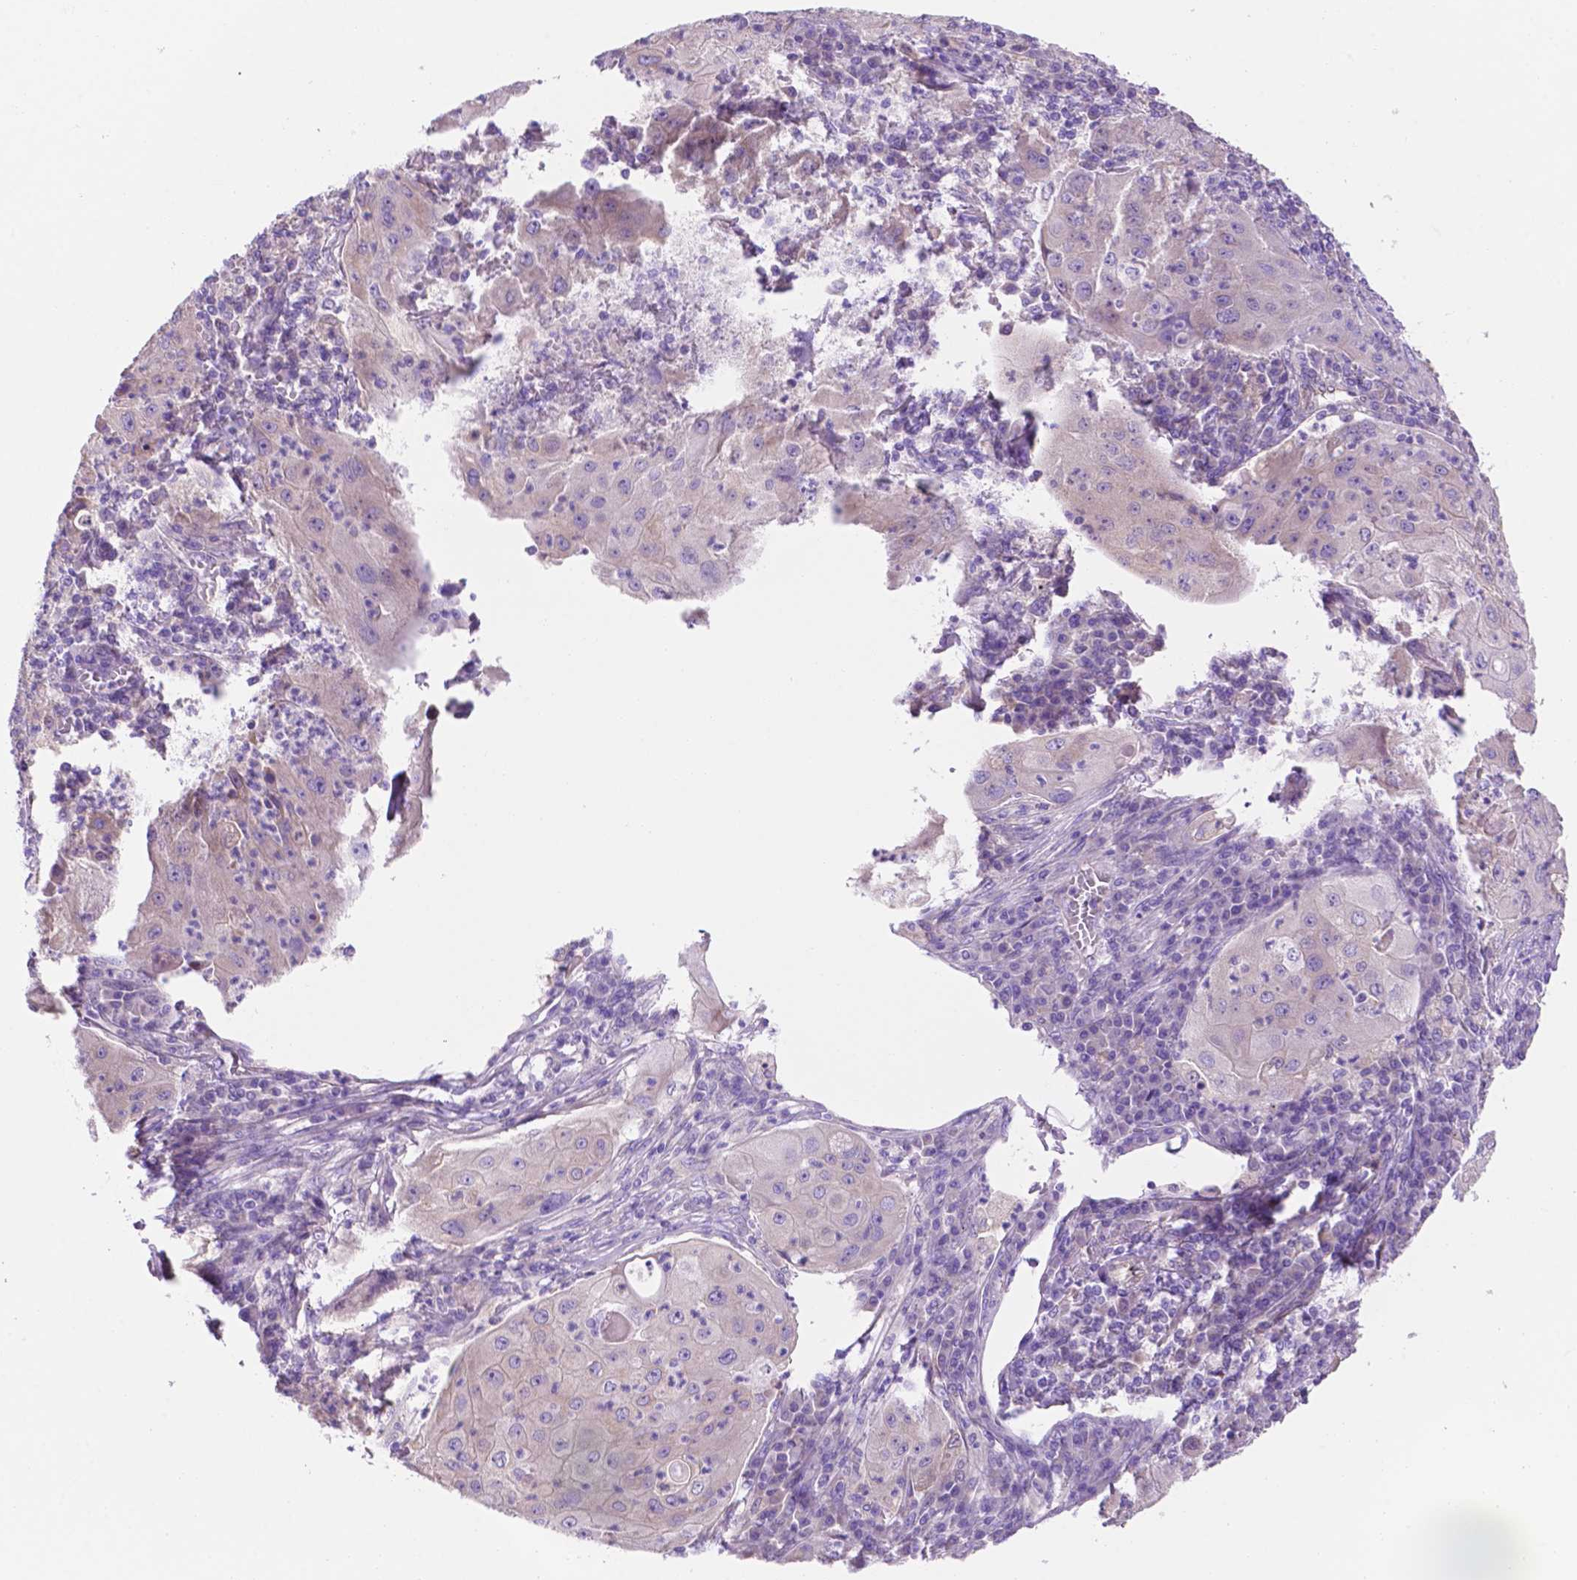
{"staining": {"intensity": "negative", "quantity": "none", "location": "none"}, "tissue": "lung cancer", "cell_type": "Tumor cells", "image_type": "cancer", "snomed": [{"axis": "morphology", "description": "Squamous cell carcinoma, NOS"}, {"axis": "topography", "description": "Lung"}], "caption": "Lung squamous cell carcinoma was stained to show a protein in brown. There is no significant expression in tumor cells. (Brightfield microscopy of DAB immunohistochemistry at high magnification).", "gene": "CEACAM7", "patient": {"sex": "female", "age": 59}}